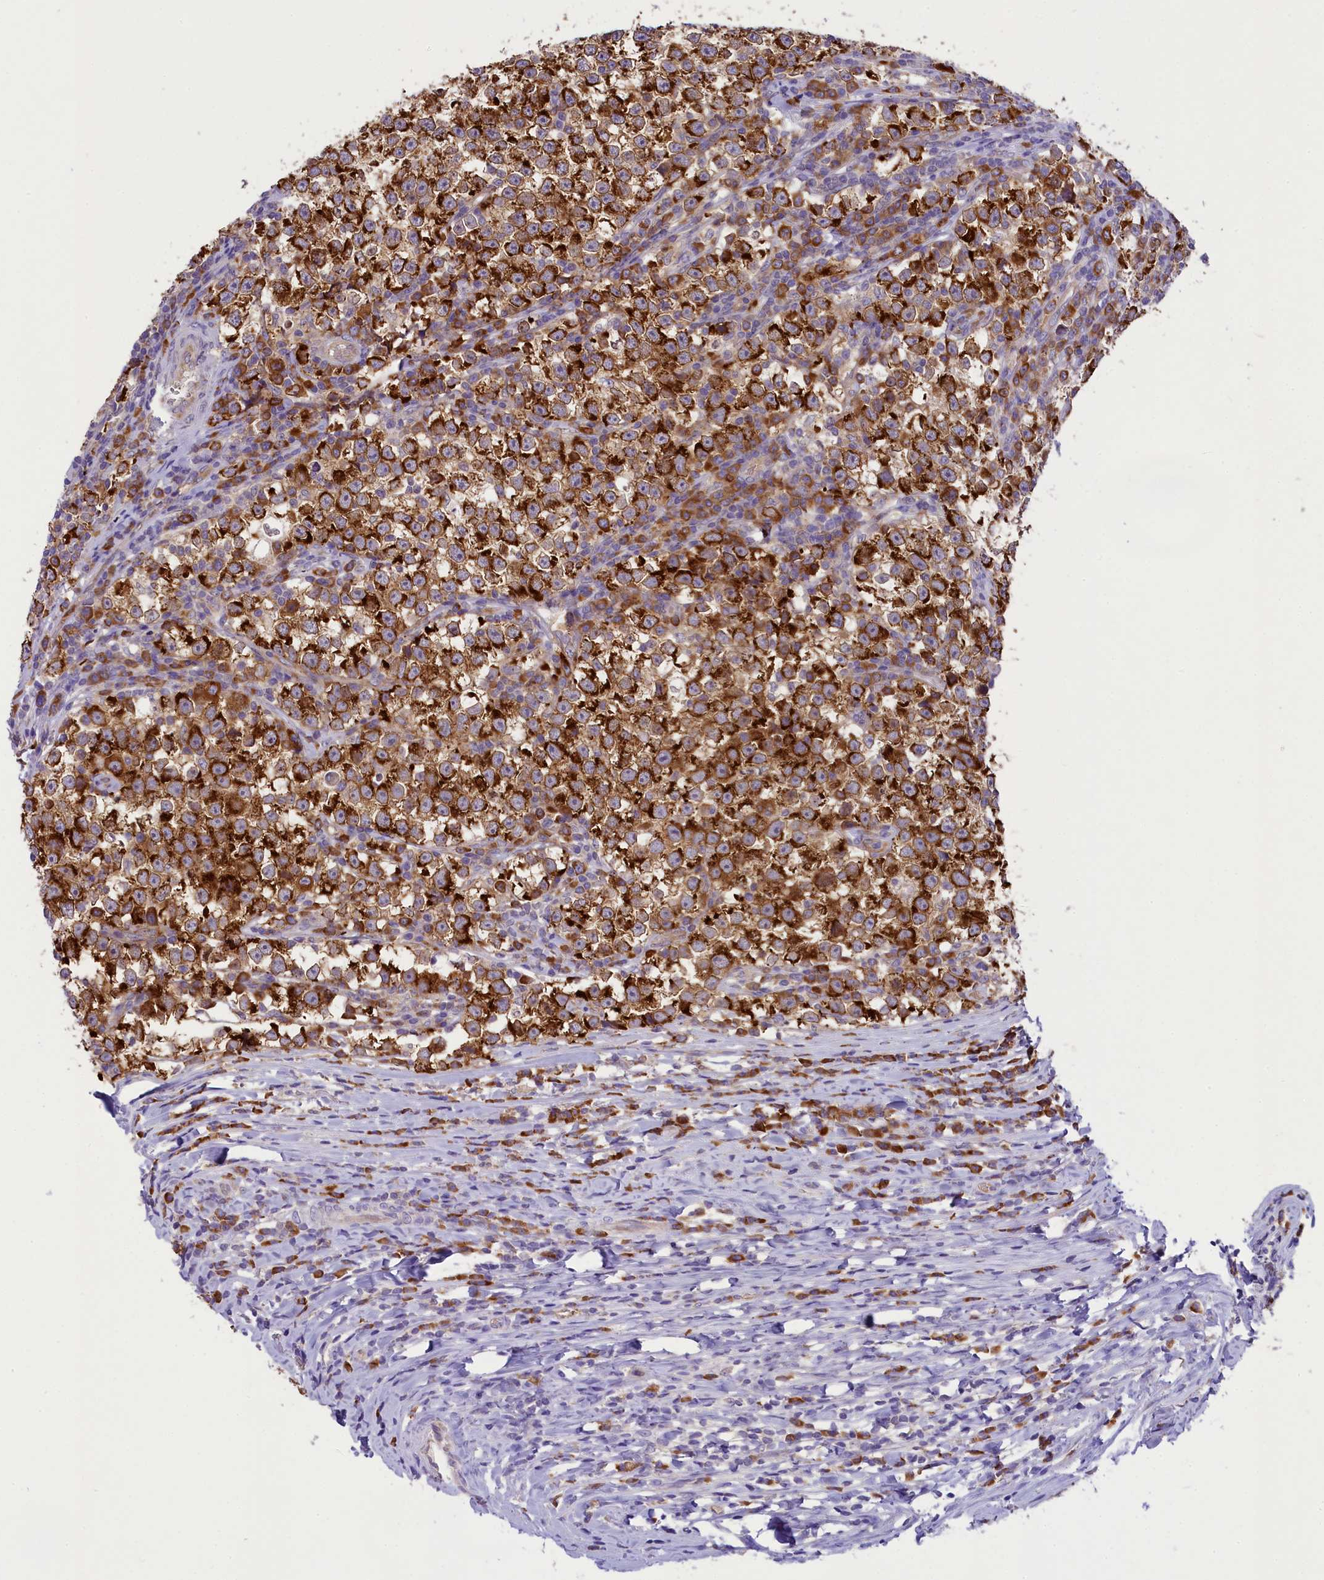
{"staining": {"intensity": "strong", "quantity": ">75%", "location": "cytoplasmic/membranous"}, "tissue": "testis cancer", "cell_type": "Tumor cells", "image_type": "cancer", "snomed": [{"axis": "morphology", "description": "Normal tissue, NOS"}, {"axis": "morphology", "description": "Seminoma, NOS"}, {"axis": "topography", "description": "Testis"}], "caption": "Immunohistochemical staining of testis cancer (seminoma) displays high levels of strong cytoplasmic/membranous staining in approximately >75% of tumor cells.", "gene": "LARP4", "patient": {"sex": "male", "age": 43}}